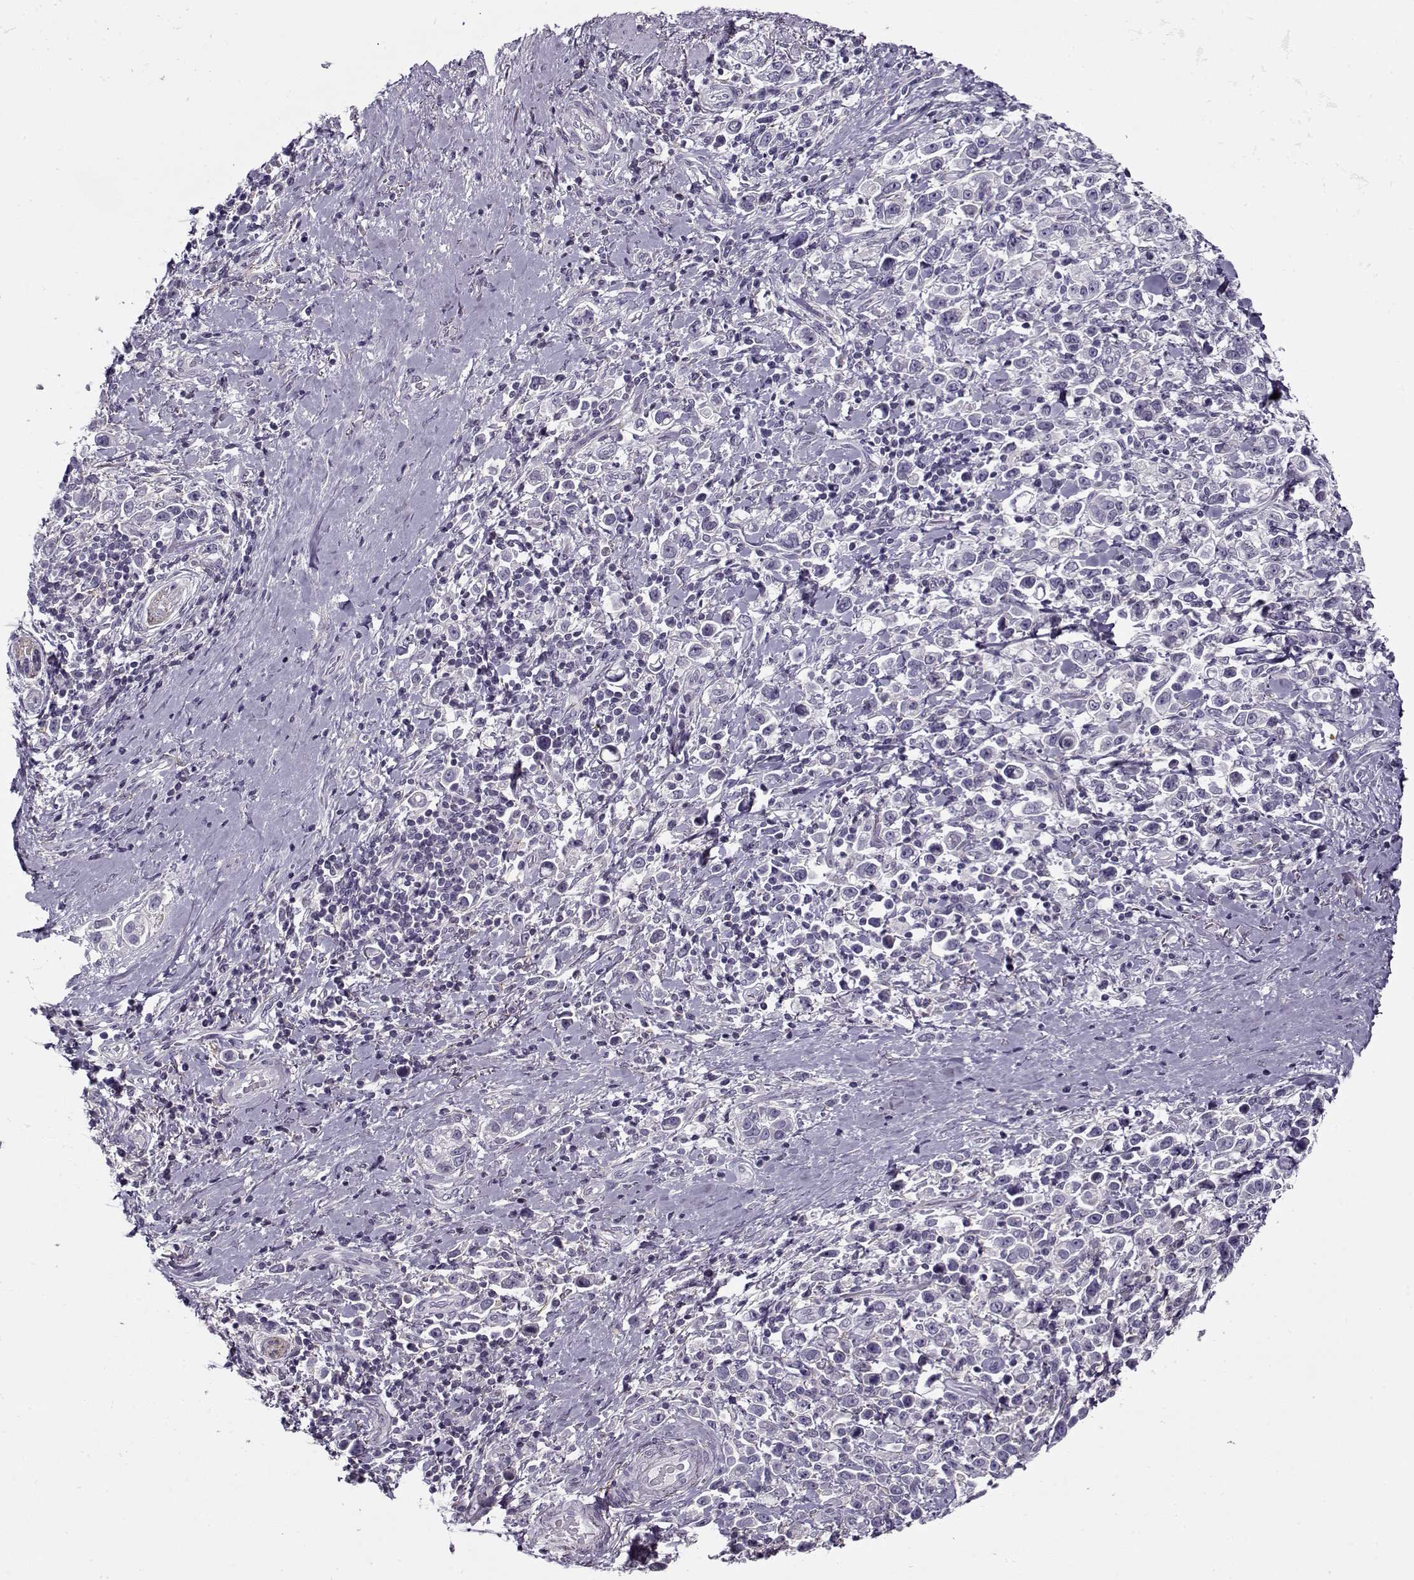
{"staining": {"intensity": "negative", "quantity": "none", "location": "none"}, "tissue": "stomach cancer", "cell_type": "Tumor cells", "image_type": "cancer", "snomed": [{"axis": "morphology", "description": "Adenocarcinoma, NOS"}, {"axis": "topography", "description": "Stomach"}], "caption": "High power microscopy image of an immunohistochemistry (IHC) micrograph of stomach cancer, revealing no significant staining in tumor cells.", "gene": "PP2D1", "patient": {"sex": "male", "age": 93}}